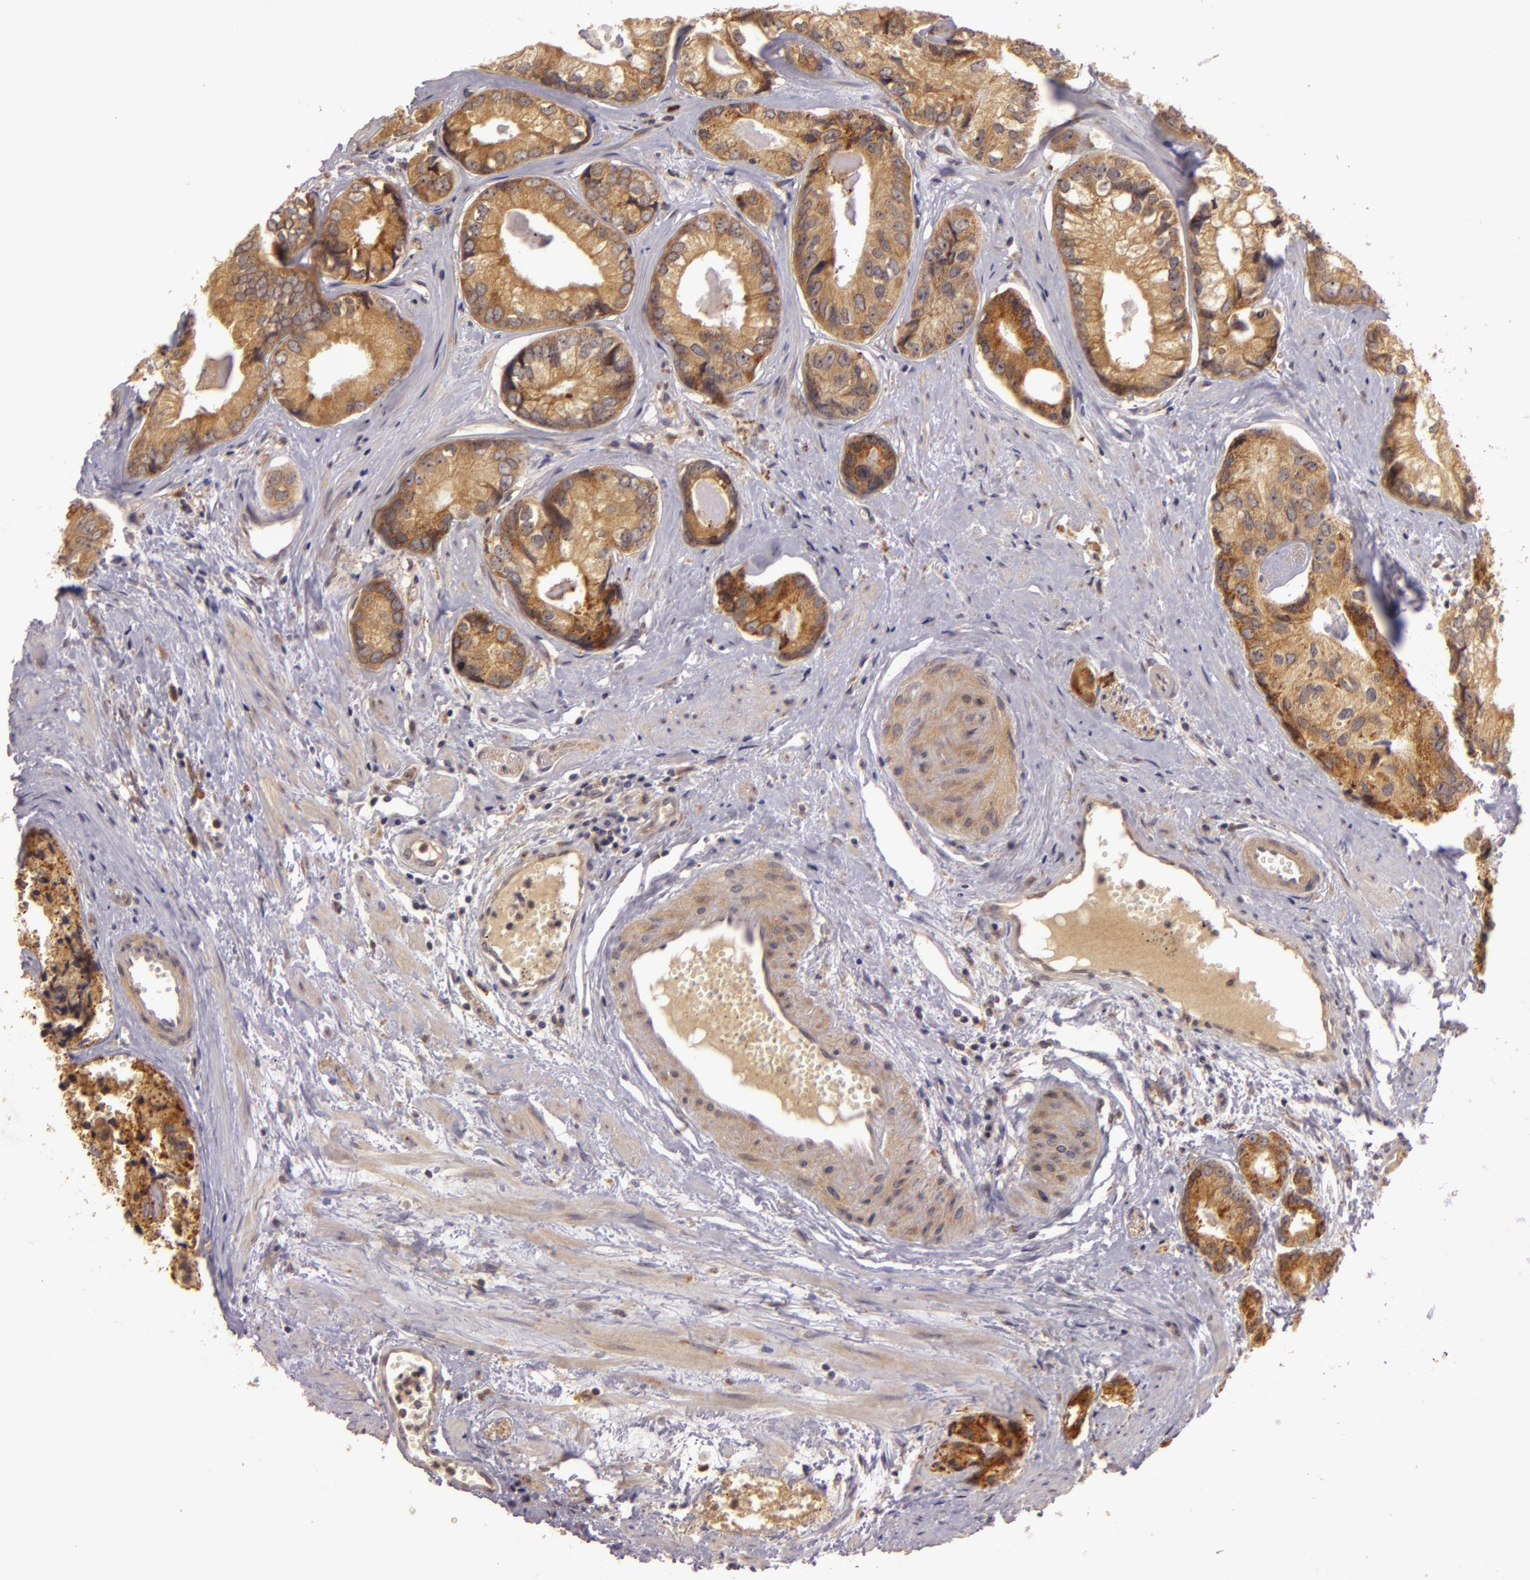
{"staining": {"intensity": "moderate", "quantity": ">75%", "location": "cytoplasmic/membranous"}, "tissue": "prostate cancer", "cell_type": "Tumor cells", "image_type": "cancer", "snomed": [{"axis": "morphology", "description": "Adenocarcinoma, High grade"}, {"axis": "topography", "description": "Prostate"}], "caption": "A histopathology image of human prostate cancer stained for a protein shows moderate cytoplasmic/membranous brown staining in tumor cells.", "gene": "PPP1R3F", "patient": {"sex": "male", "age": 56}}